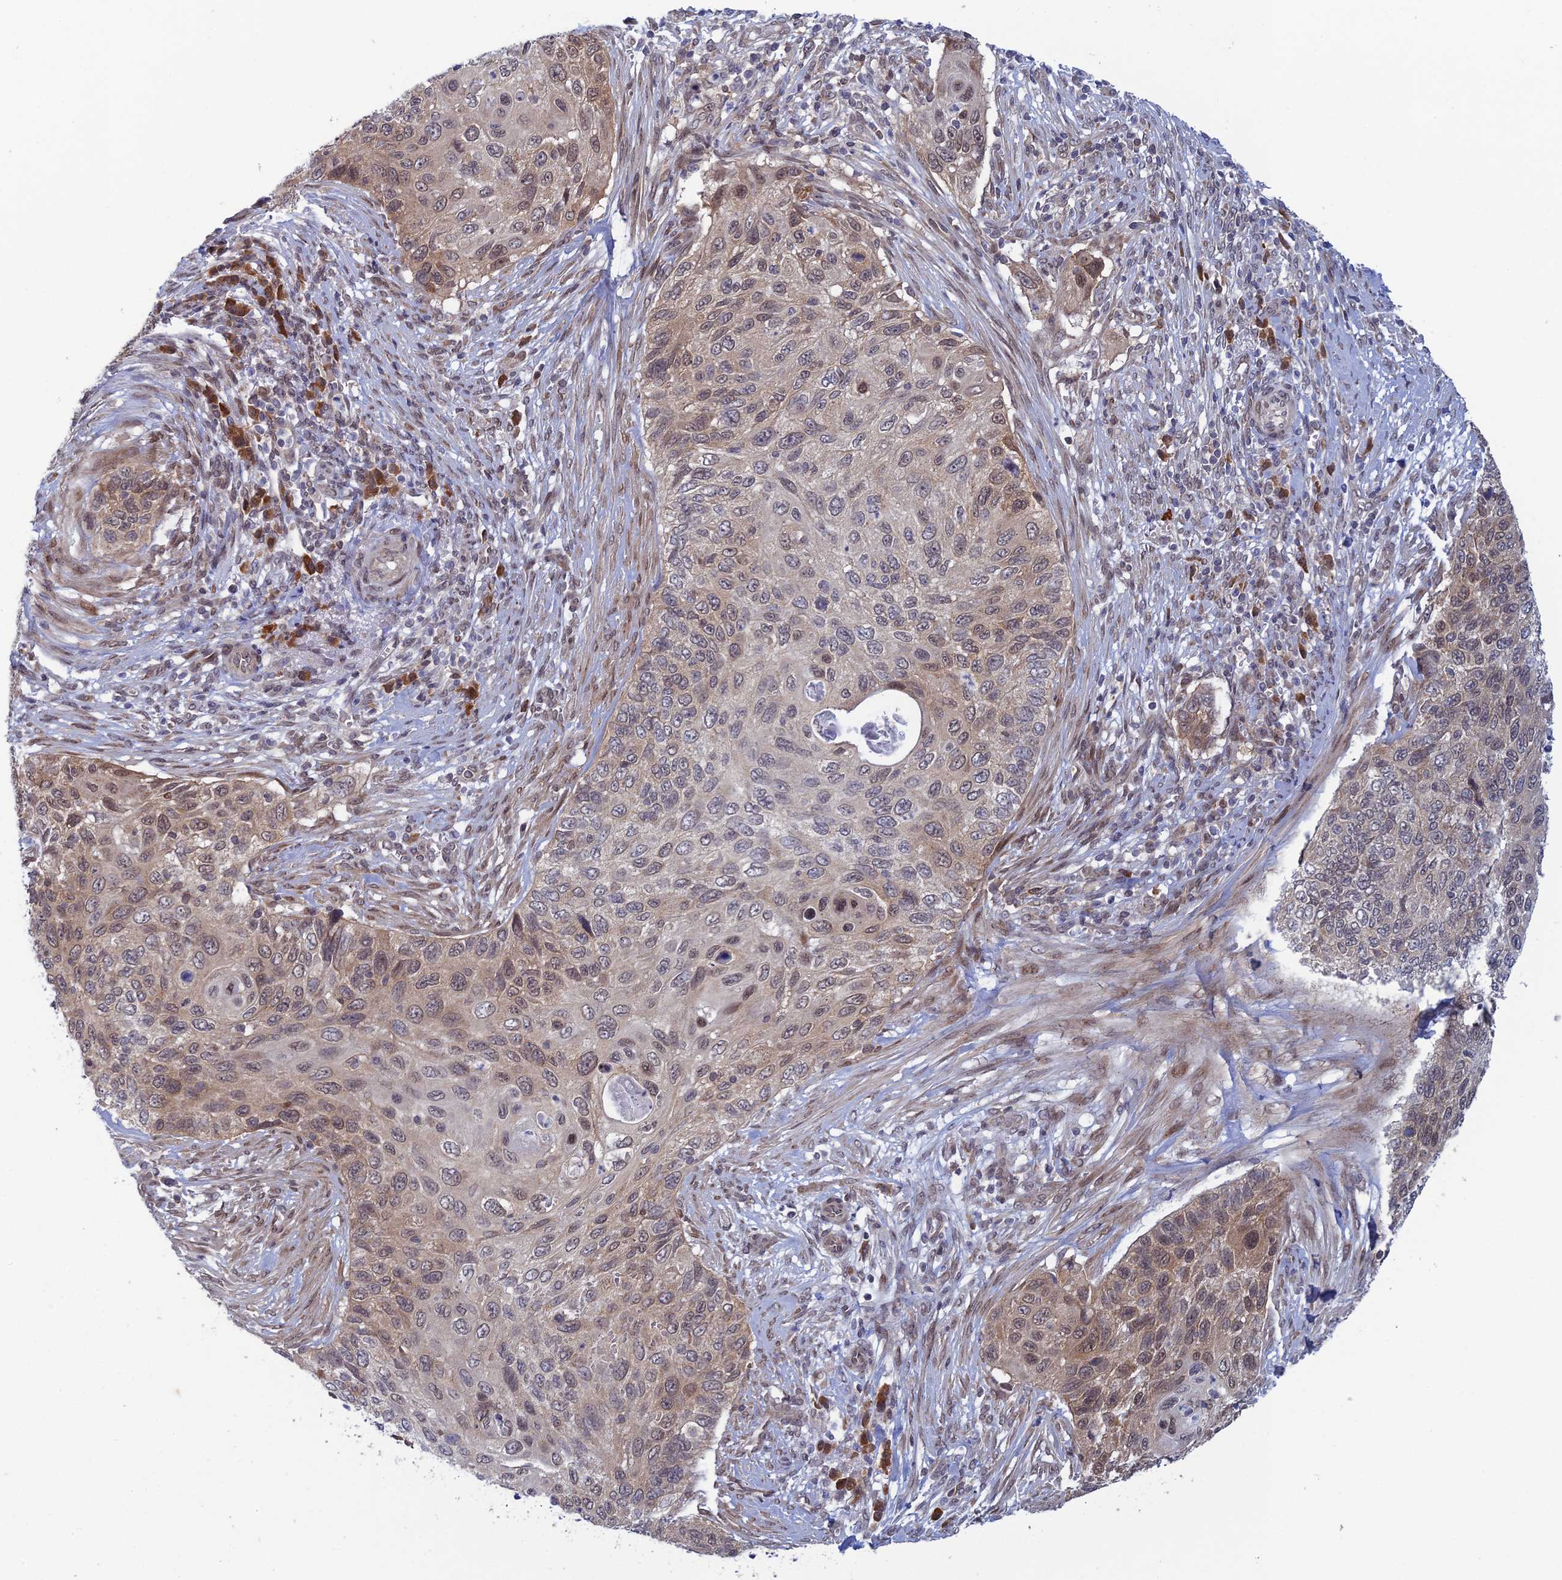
{"staining": {"intensity": "moderate", "quantity": "25%-75%", "location": "cytoplasmic/membranous,nuclear"}, "tissue": "cervical cancer", "cell_type": "Tumor cells", "image_type": "cancer", "snomed": [{"axis": "morphology", "description": "Squamous cell carcinoma, NOS"}, {"axis": "topography", "description": "Cervix"}], "caption": "This is an image of IHC staining of squamous cell carcinoma (cervical), which shows moderate positivity in the cytoplasmic/membranous and nuclear of tumor cells.", "gene": "SRA1", "patient": {"sex": "female", "age": 70}}